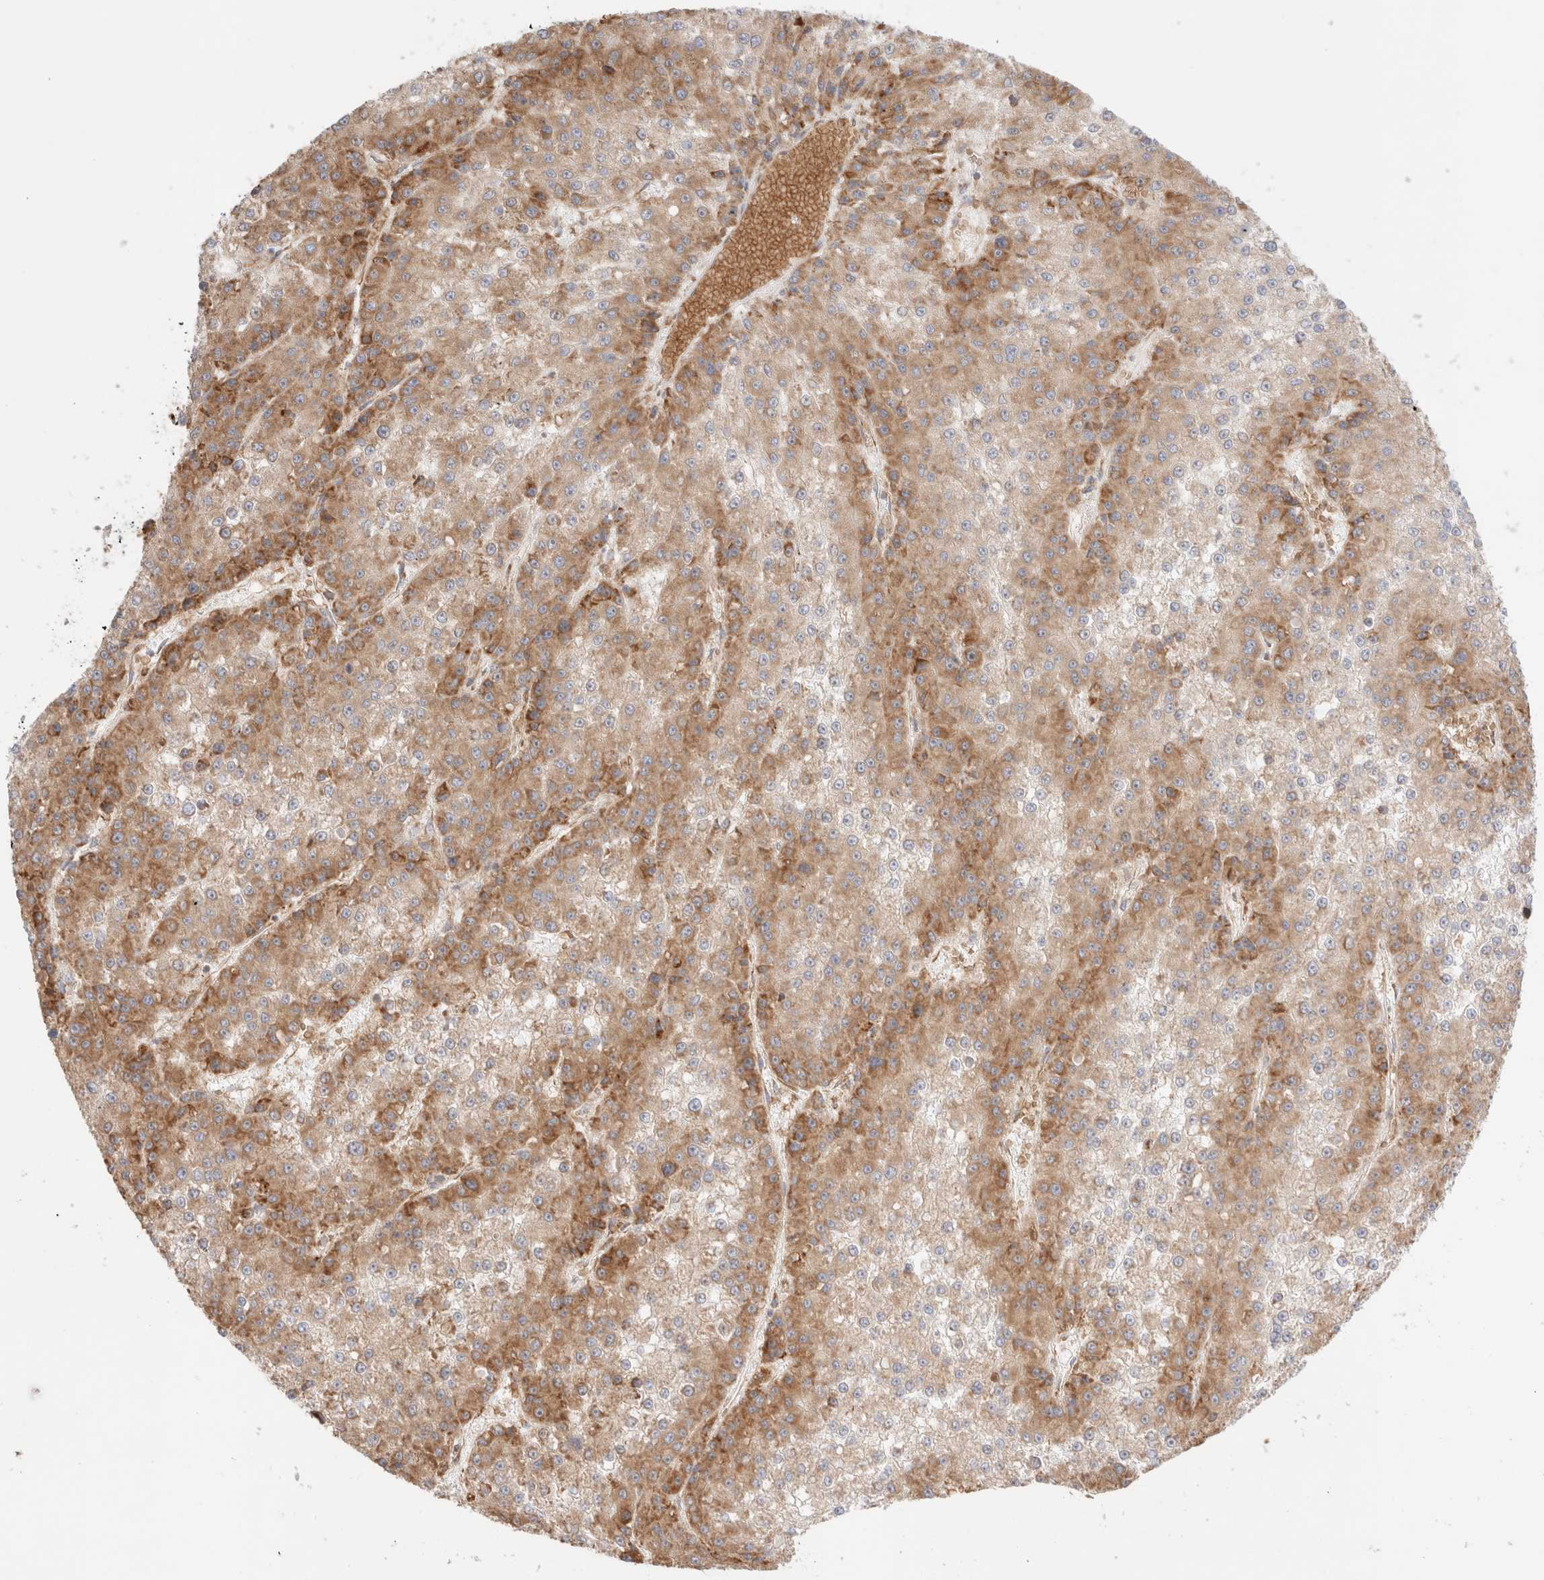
{"staining": {"intensity": "moderate", "quantity": "25%-75%", "location": "cytoplasmic/membranous"}, "tissue": "liver cancer", "cell_type": "Tumor cells", "image_type": "cancer", "snomed": [{"axis": "morphology", "description": "Carcinoma, Hepatocellular, NOS"}, {"axis": "topography", "description": "Liver"}], "caption": "Immunohistochemical staining of human hepatocellular carcinoma (liver) reveals moderate cytoplasmic/membranous protein staining in approximately 25%-75% of tumor cells. (brown staining indicates protein expression, while blue staining denotes nuclei).", "gene": "UTS2B", "patient": {"sex": "female", "age": 73}}